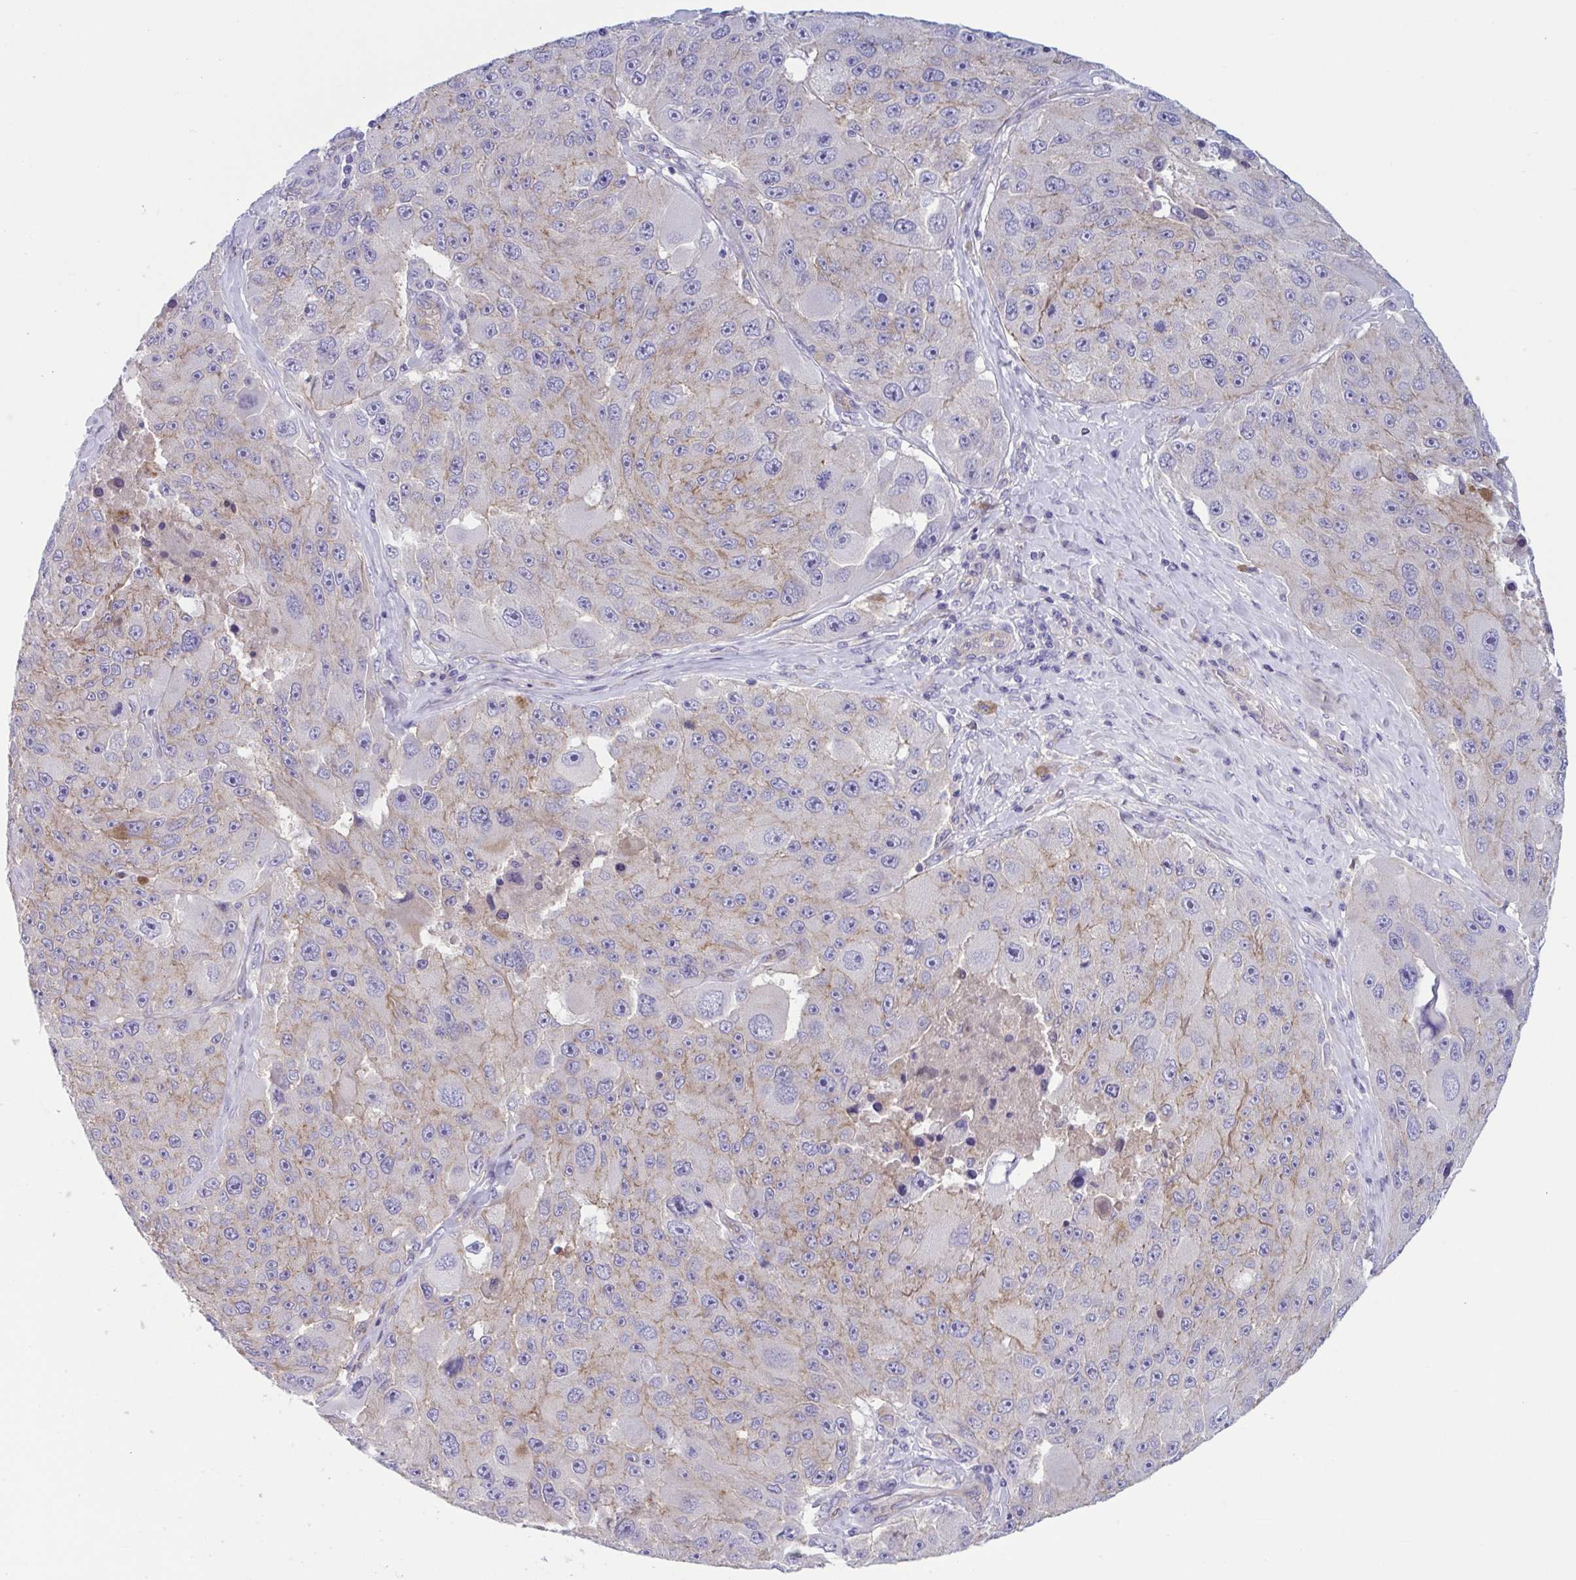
{"staining": {"intensity": "weak", "quantity": "<25%", "location": "cytoplasmic/membranous"}, "tissue": "melanoma", "cell_type": "Tumor cells", "image_type": "cancer", "snomed": [{"axis": "morphology", "description": "Malignant melanoma, Metastatic site"}, {"axis": "topography", "description": "Lymph node"}], "caption": "Malignant melanoma (metastatic site) was stained to show a protein in brown. There is no significant expression in tumor cells.", "gene": "TTC7B", "patient": {"sex": "male", "age": 62}}